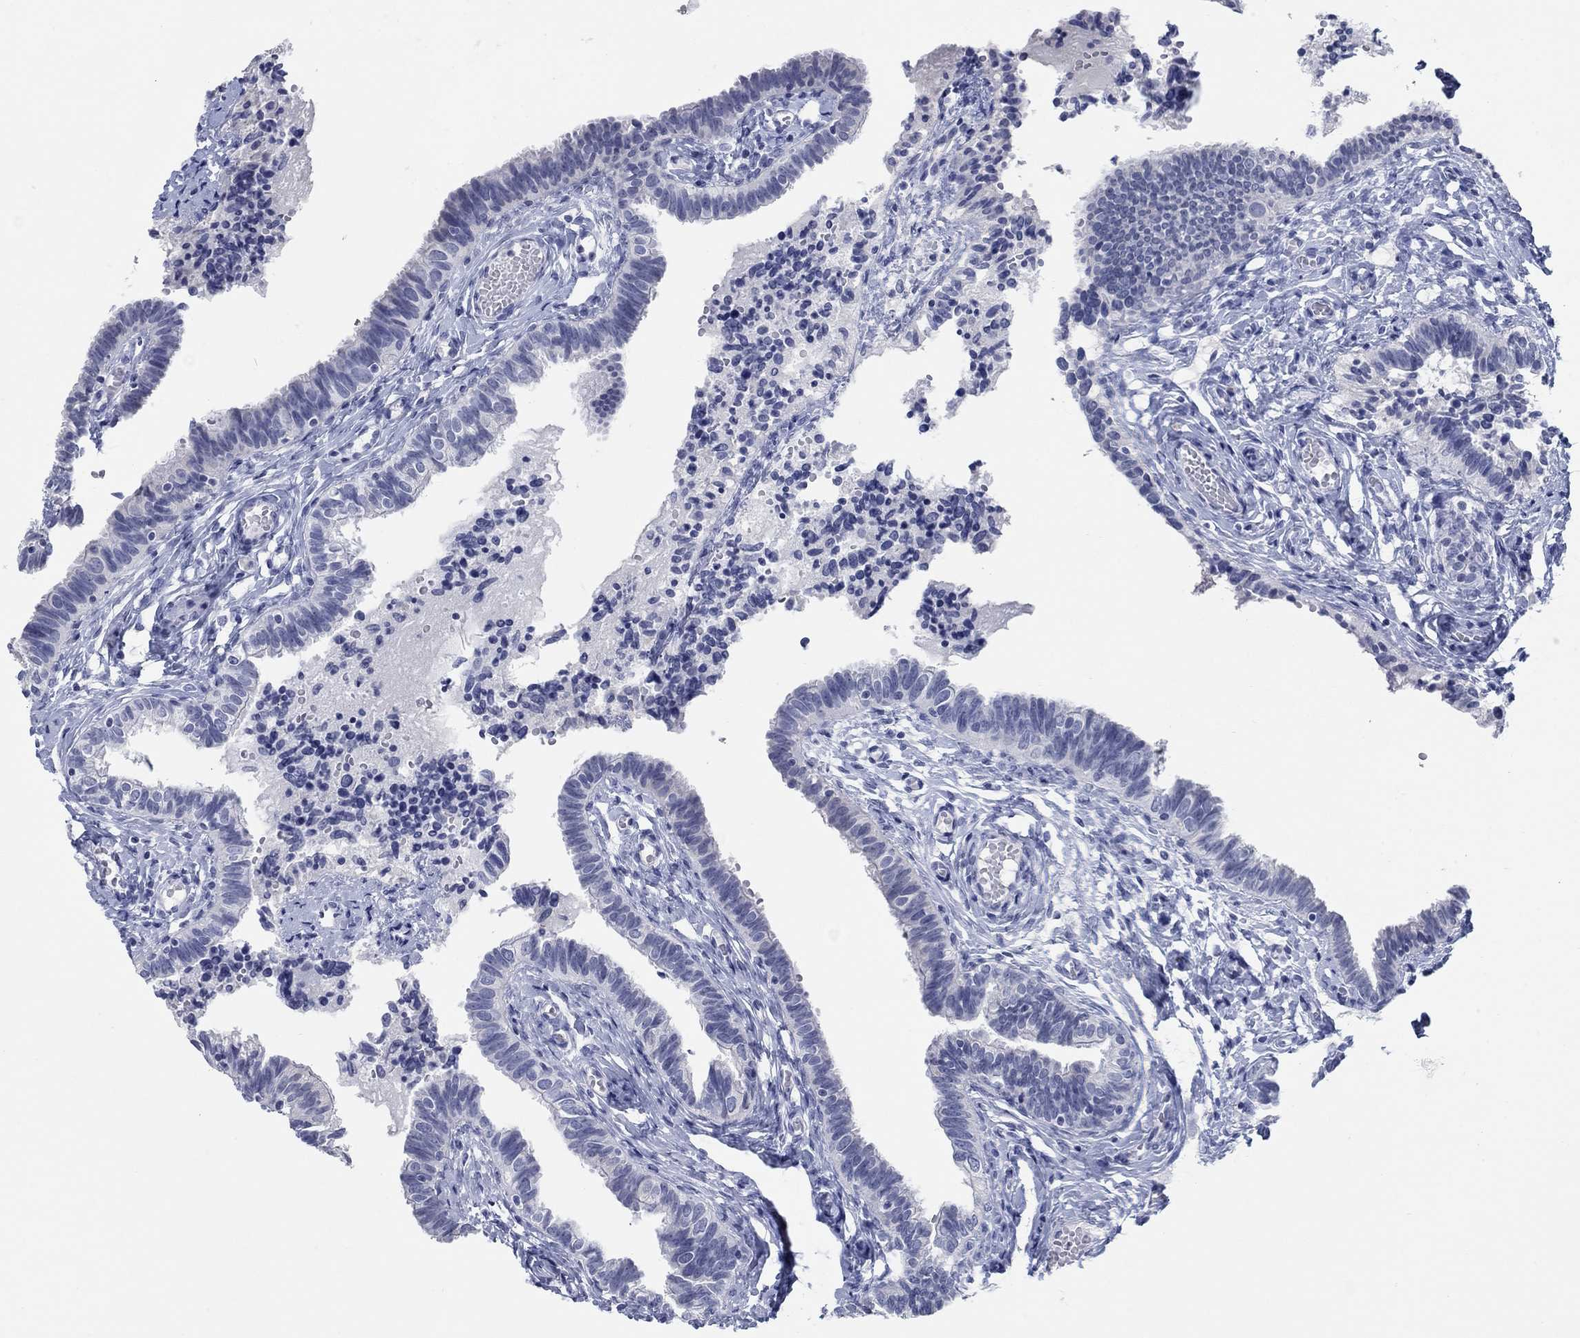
{"staining": {"intensity": "negative", "quantity": "none", "location": "none"}, "tissue": "fallopian tube", "cell_type": "Glandular cells", "image_type": "normal", "snomed": [{"axis": "morphology", "description": "Normal tissue, NOS"}, {"axis": "topography", "description": "Fallopian tube"}], "caption": "Immunohistochemistry (IHC) histopathology image of unremarkable human fallopian tube stained for a protein (brown), which reveals no staining in glandular cells. Nuclei are stained in blue.", "gene": "ATP6V1G2", "patient": {"sex": "female", "age": 47}}